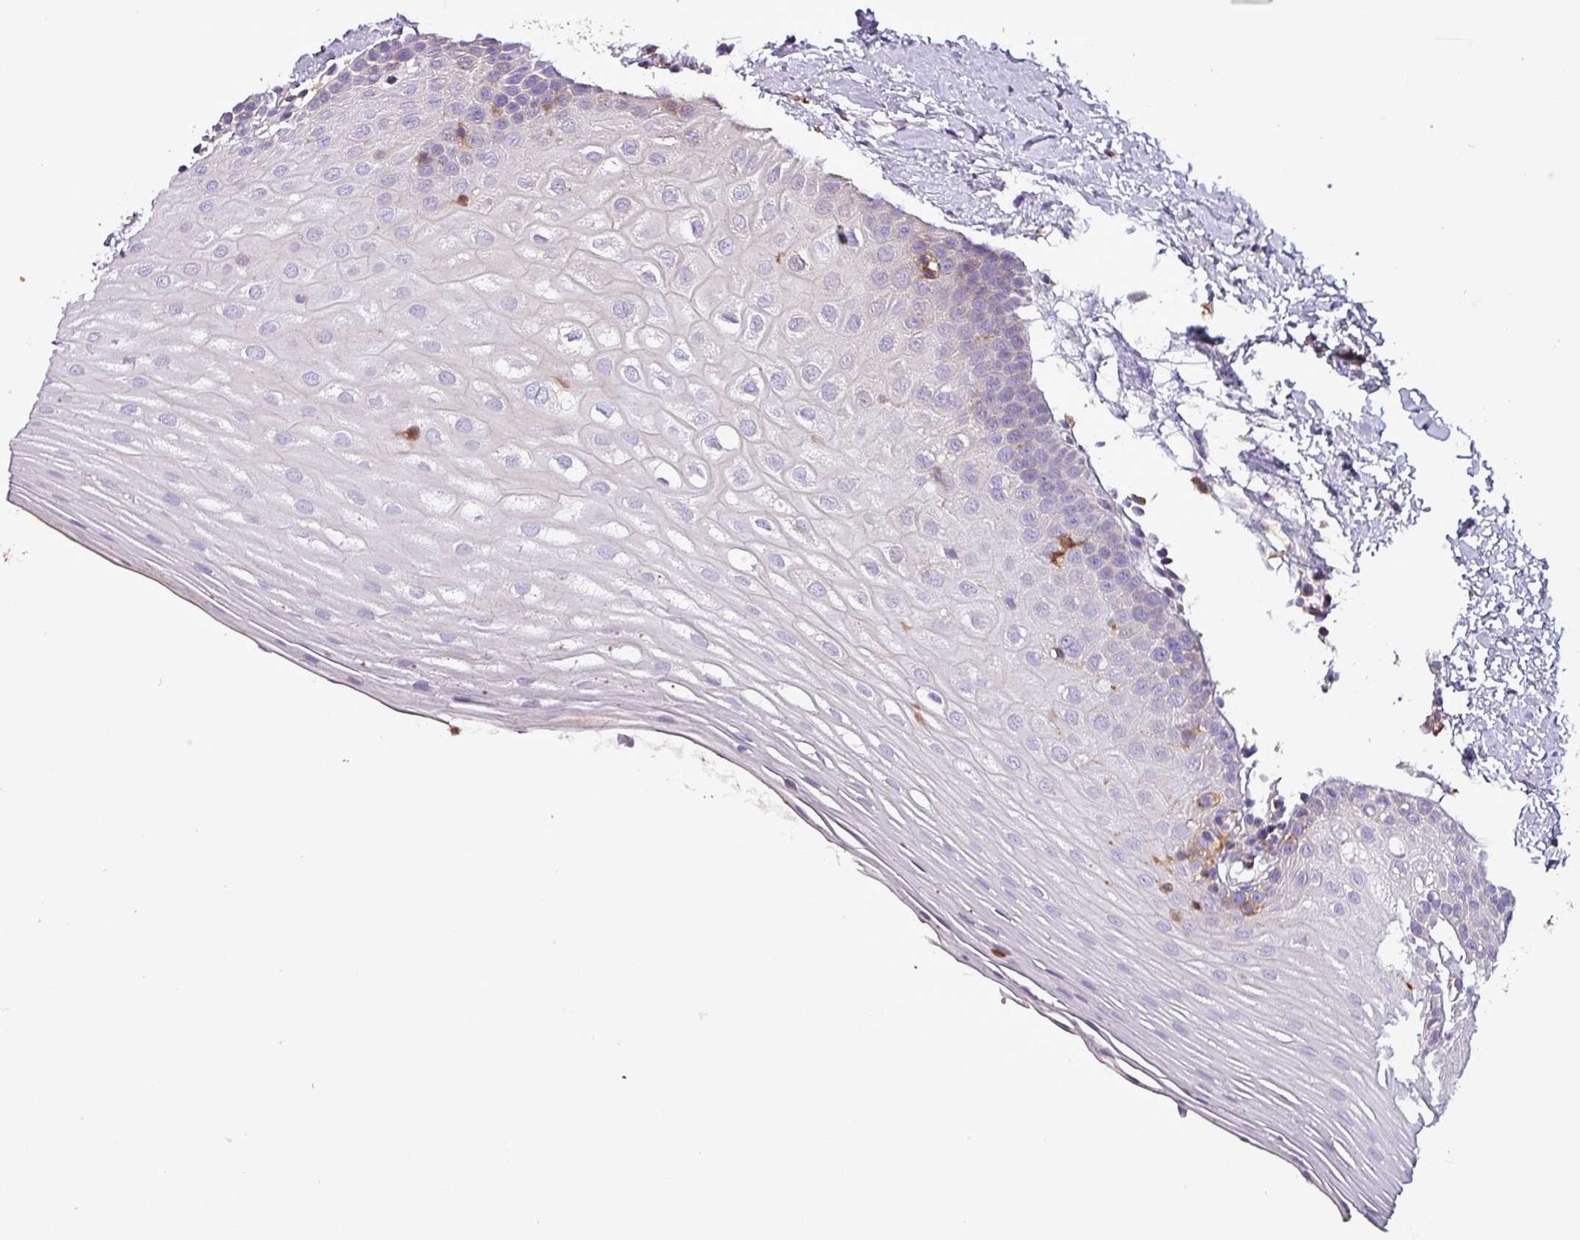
{"staining": {"intensity": "moderate", "quantity": "<25%", "location": "cytoplasmic/membranous"}, "tissue": "oral mucosa", "cell_type": "Squamous epithelial cells", "image_type": "normal", "snomed": [{"axis": "morphology", "description": "Normal tissue, NOS"}, {"axis": "topography", "description": "Oral tissue"}], "caption": "Immunohistochemical staining of normal oral mucosa demonstrates low levels of moderate cytoplasmic/membranous expression in approximately <25% of squamous epithelial cells.", "gene": "SCIN", "patient": {"sex": "female", "age": 67}}